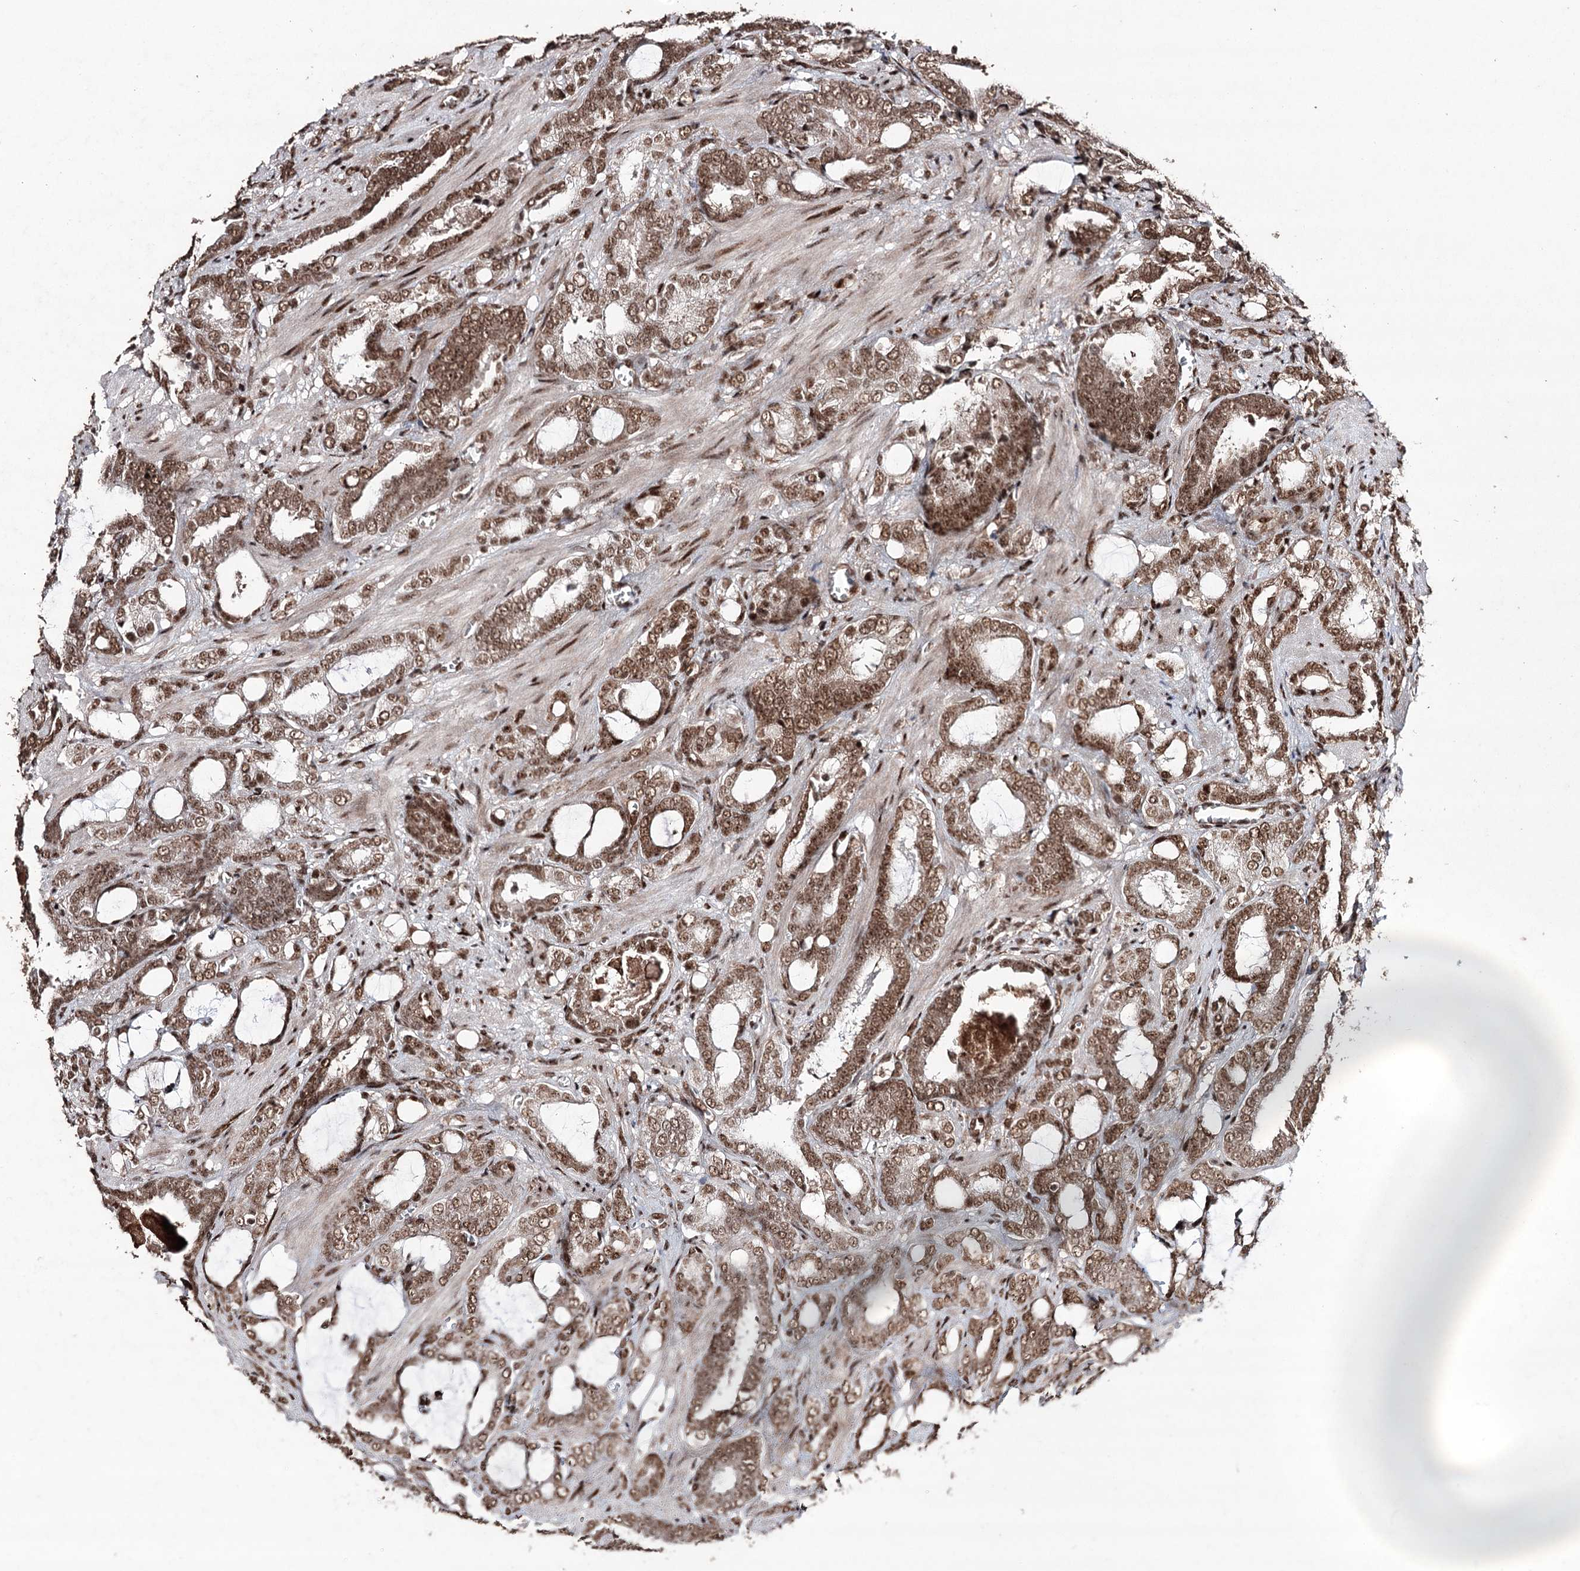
{"staining": {"intensity": "moderate", "quantity": ">75%", "location": "nuclear"}, "tissue": "prostate cancer", "cell_type": "Tumor cells", "image_type": "cancer", "snomed": [{"axis": "morphology", "description": "Adenocarcinoma, High grade"}, {"axis": "topography", "description": "Prostate and seminal vesicle, NOS"}], "caption": "Protein expression analysis of human prostate cancer (adenocarcinoma (high-grade)) reveals moderate nuclear expression in approximately >75% of tumor cells.", "gene": "PDCD4", "patient": {"sex": "male", "age": 67}}